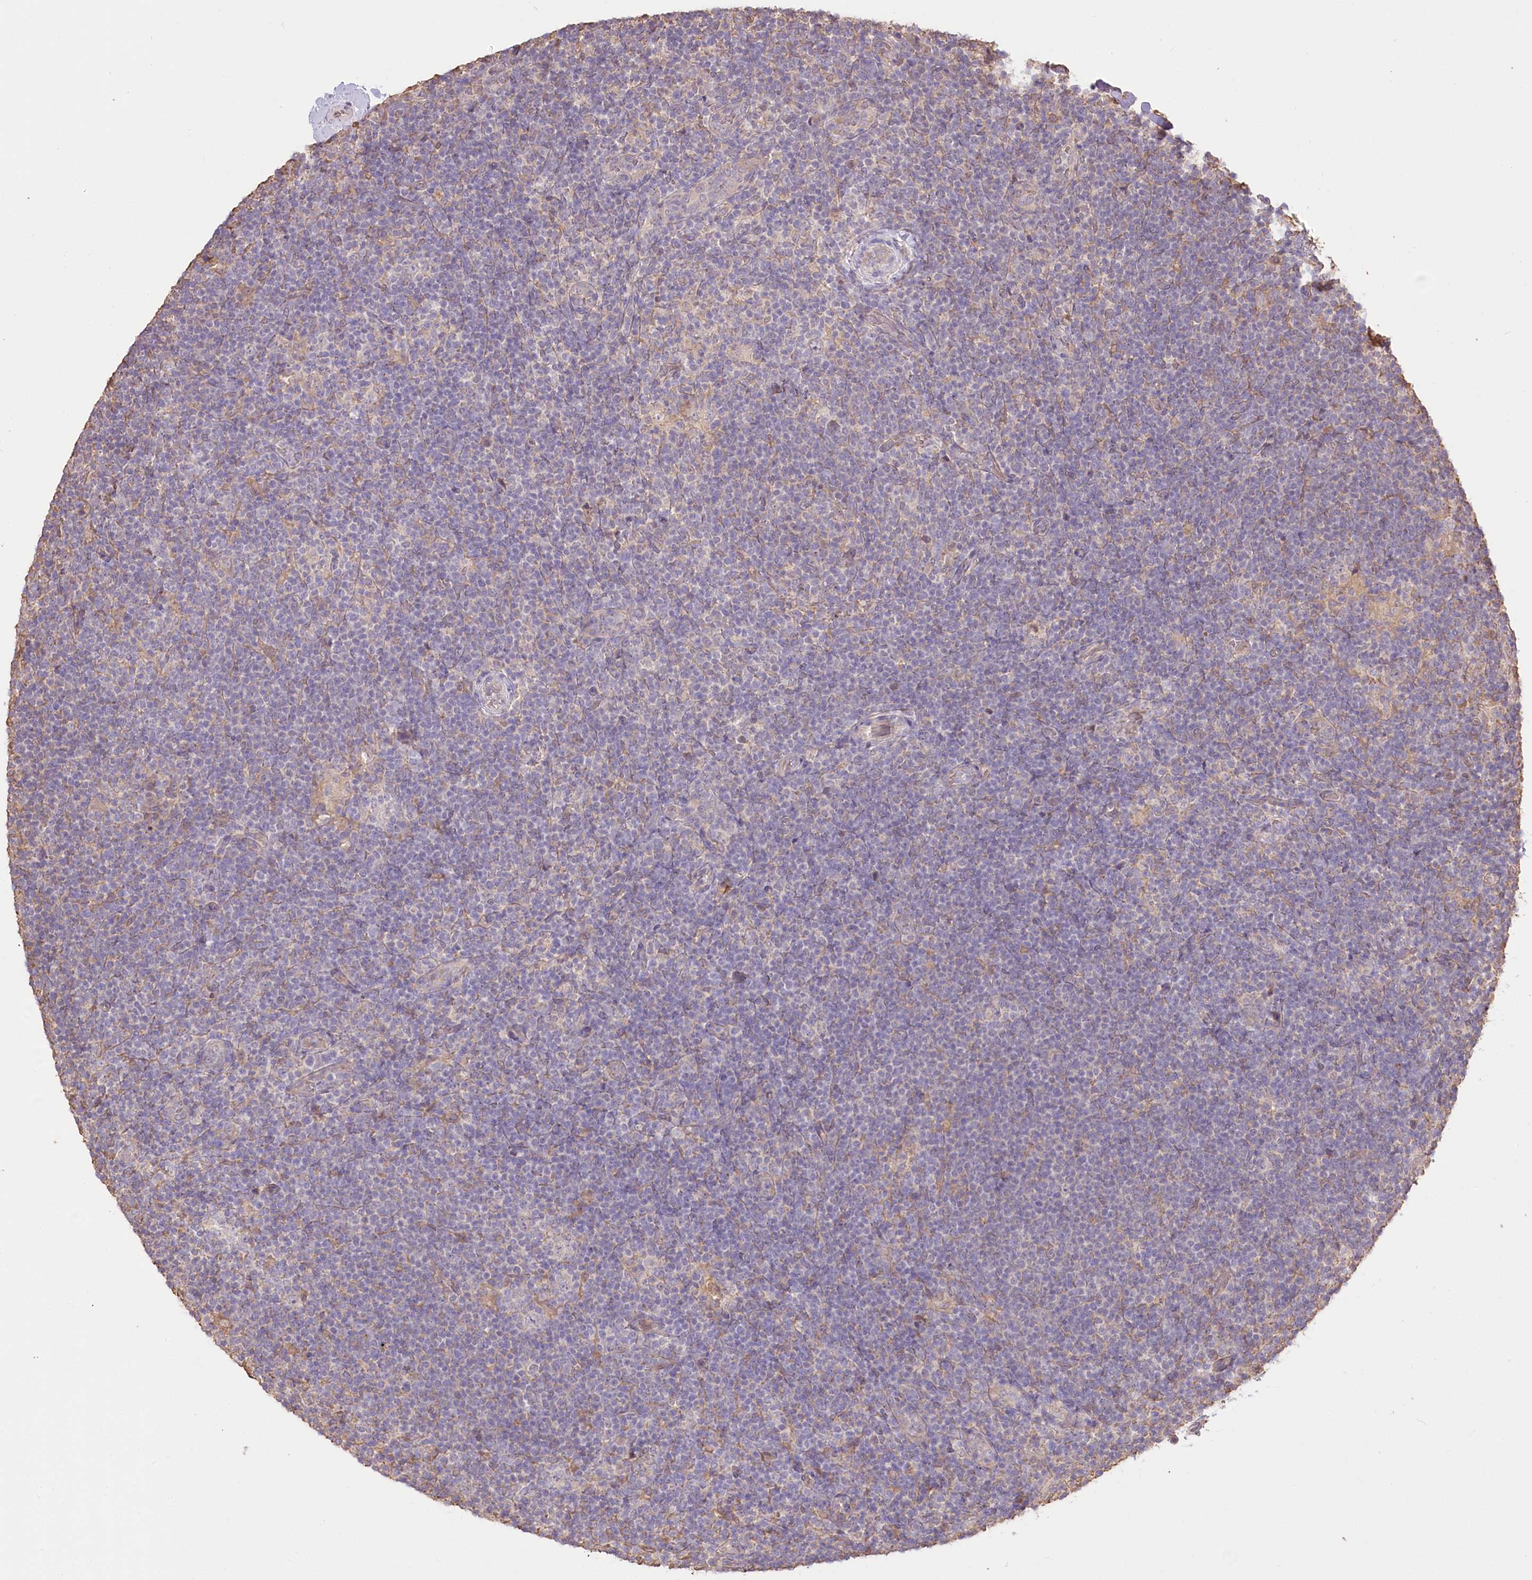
{"staining": {"intensity": "negative", "quantity": "none", "location": "none"}, "tissue": "lymphoma", "cell_type": "Tumor cells", "image_type": "cancer", "snomed": [{"axis": "morphology", "description": "Hodgkin's disease, NOS"}, {"axis": "topography", "description": "Lymph node"}], "caption": "Immunohistochemical staining of Hodgkin's disease reveals no significant staining in tumor cells.", "gene": "R3HDM2", "patient": {"sex": "female", "age": 57}}